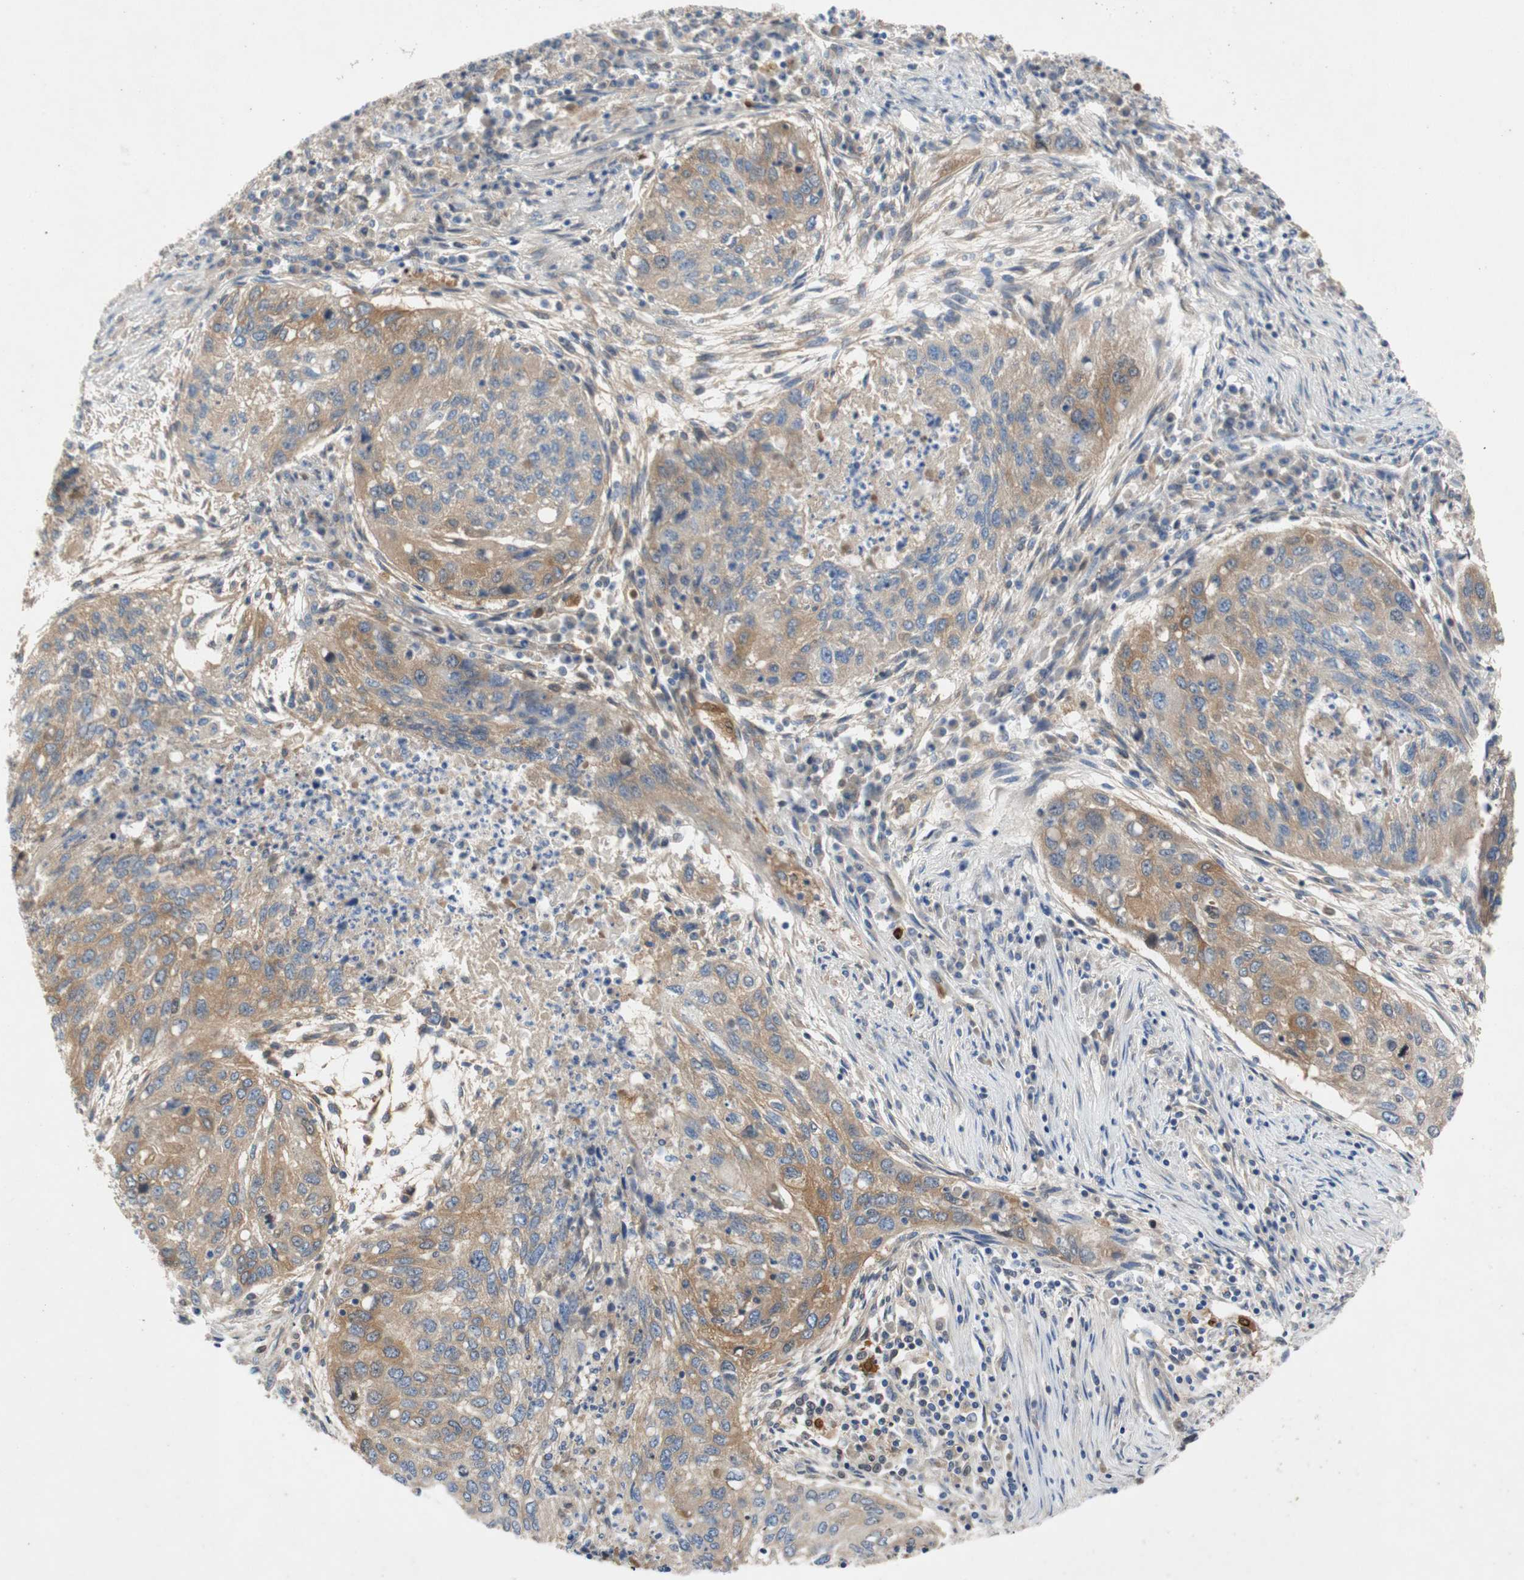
{"staining": {"intensity": "weak", "quantity": ">75%", "location": "cytoplasmic/membranous"}, "tissue": "lung cancer", "cell_type": "Tumor cells", "image_type": "cancer", "snomed": [{"axis": "morphology", "description": "Squamous cell carcinoma, NOS"}, {"axis": "topography", "description": "Lung"}], "caption": "Weak cytoplasmic/membranous expression is identified in about >75% of tumor cells in squamous cell carcinoma (lung). (DAB (3,3'-diaminobenzidine) IHC with brightfield microscopy, high magnification).", "gene": "RELB", "patient": {"sex": "female", "age": 63}}